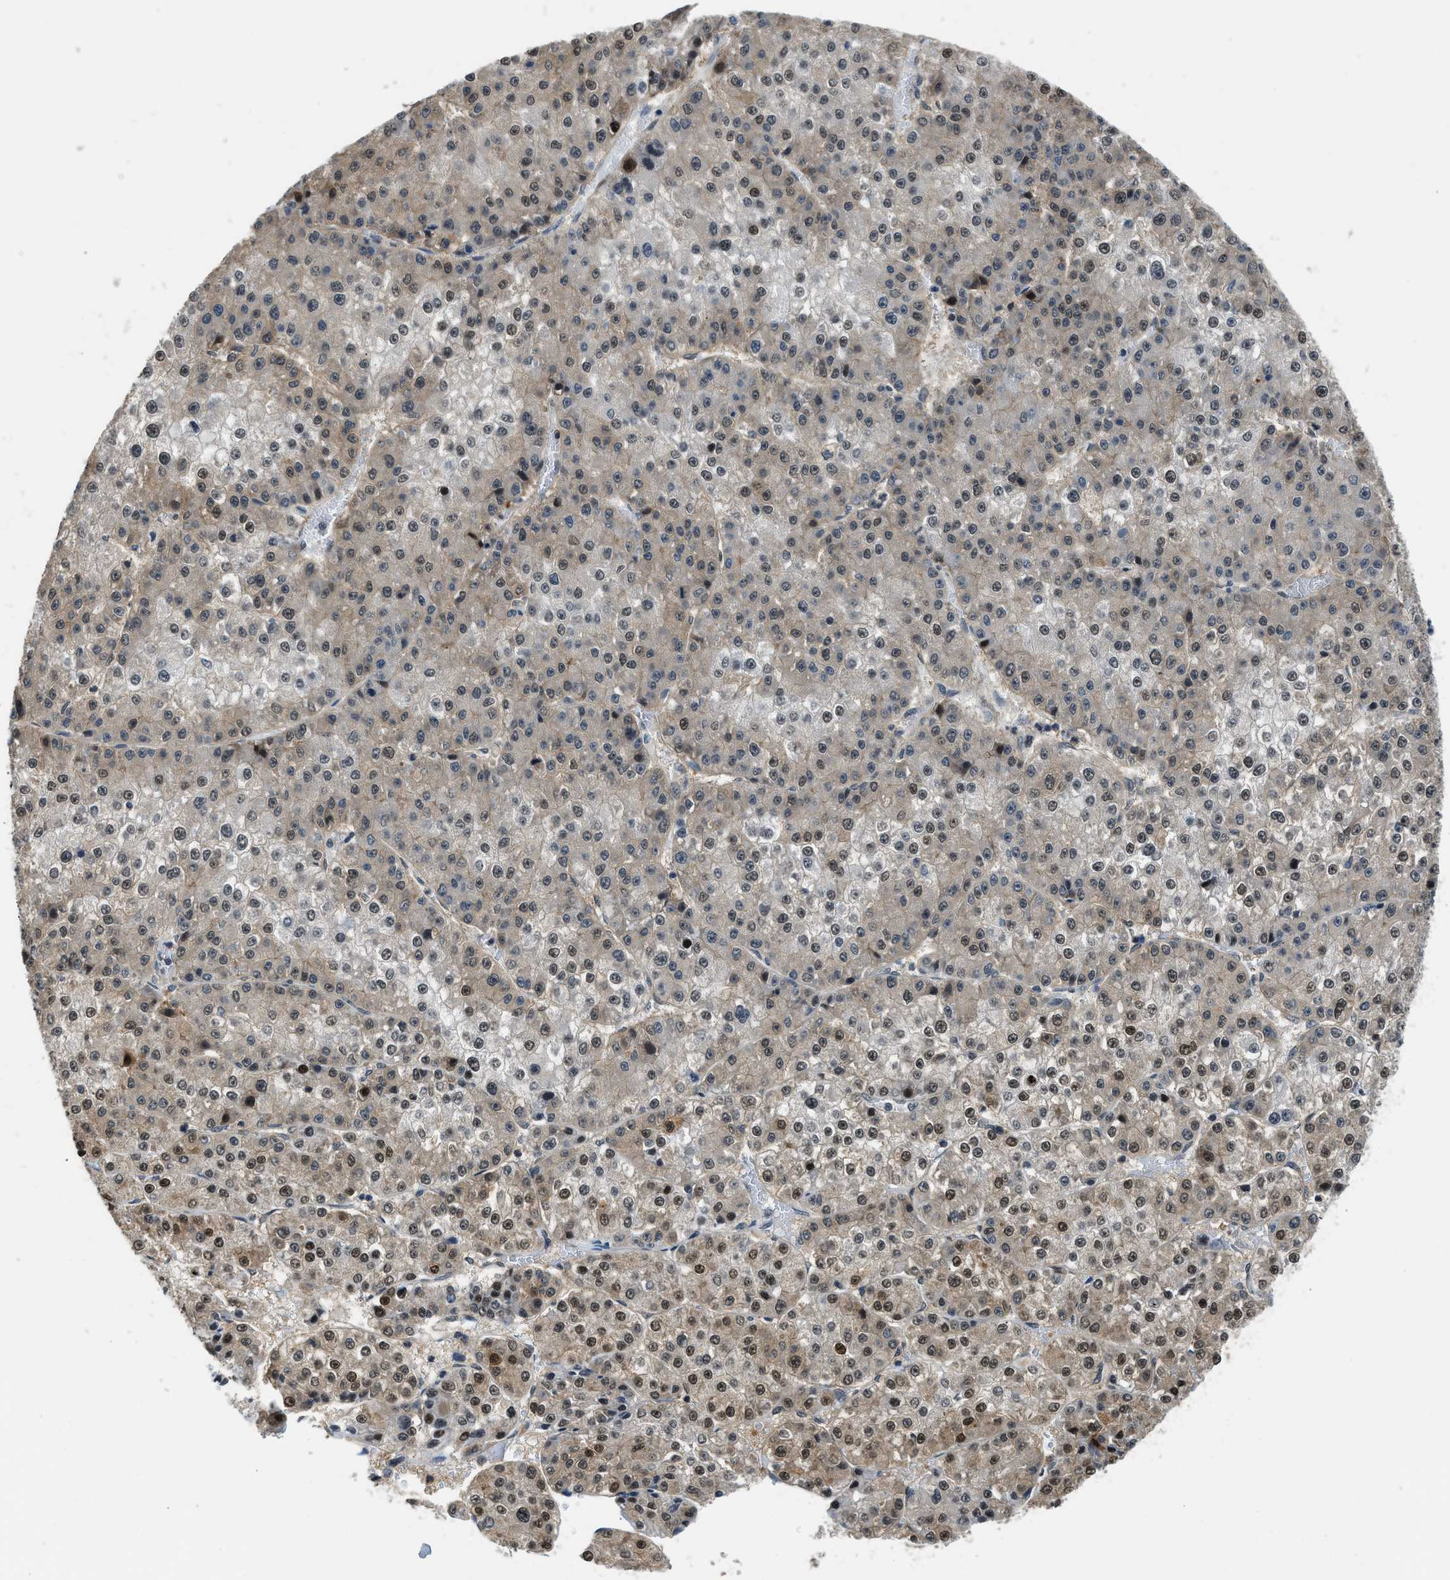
{"staining": {"intensity": "moderate", "quantity": ">75%", "location": "nuclear"}, "tissue": "liver cancer", "cell_type": "Tumor cells", "image_type": "cancer", "snomed": [{"axis": "morphology", "description": "Carcinoma, Hepatocellular, NOS"}, {"axis": "topography", "description": "Liver"}], "caption": "Moderate nuclear expression for a protein is seen in about >75% of tumor cells of liver hepatocellular carcinoma using IHC.", "gene": "CBLB", "patient": {"sex": "female", "age": 73}}